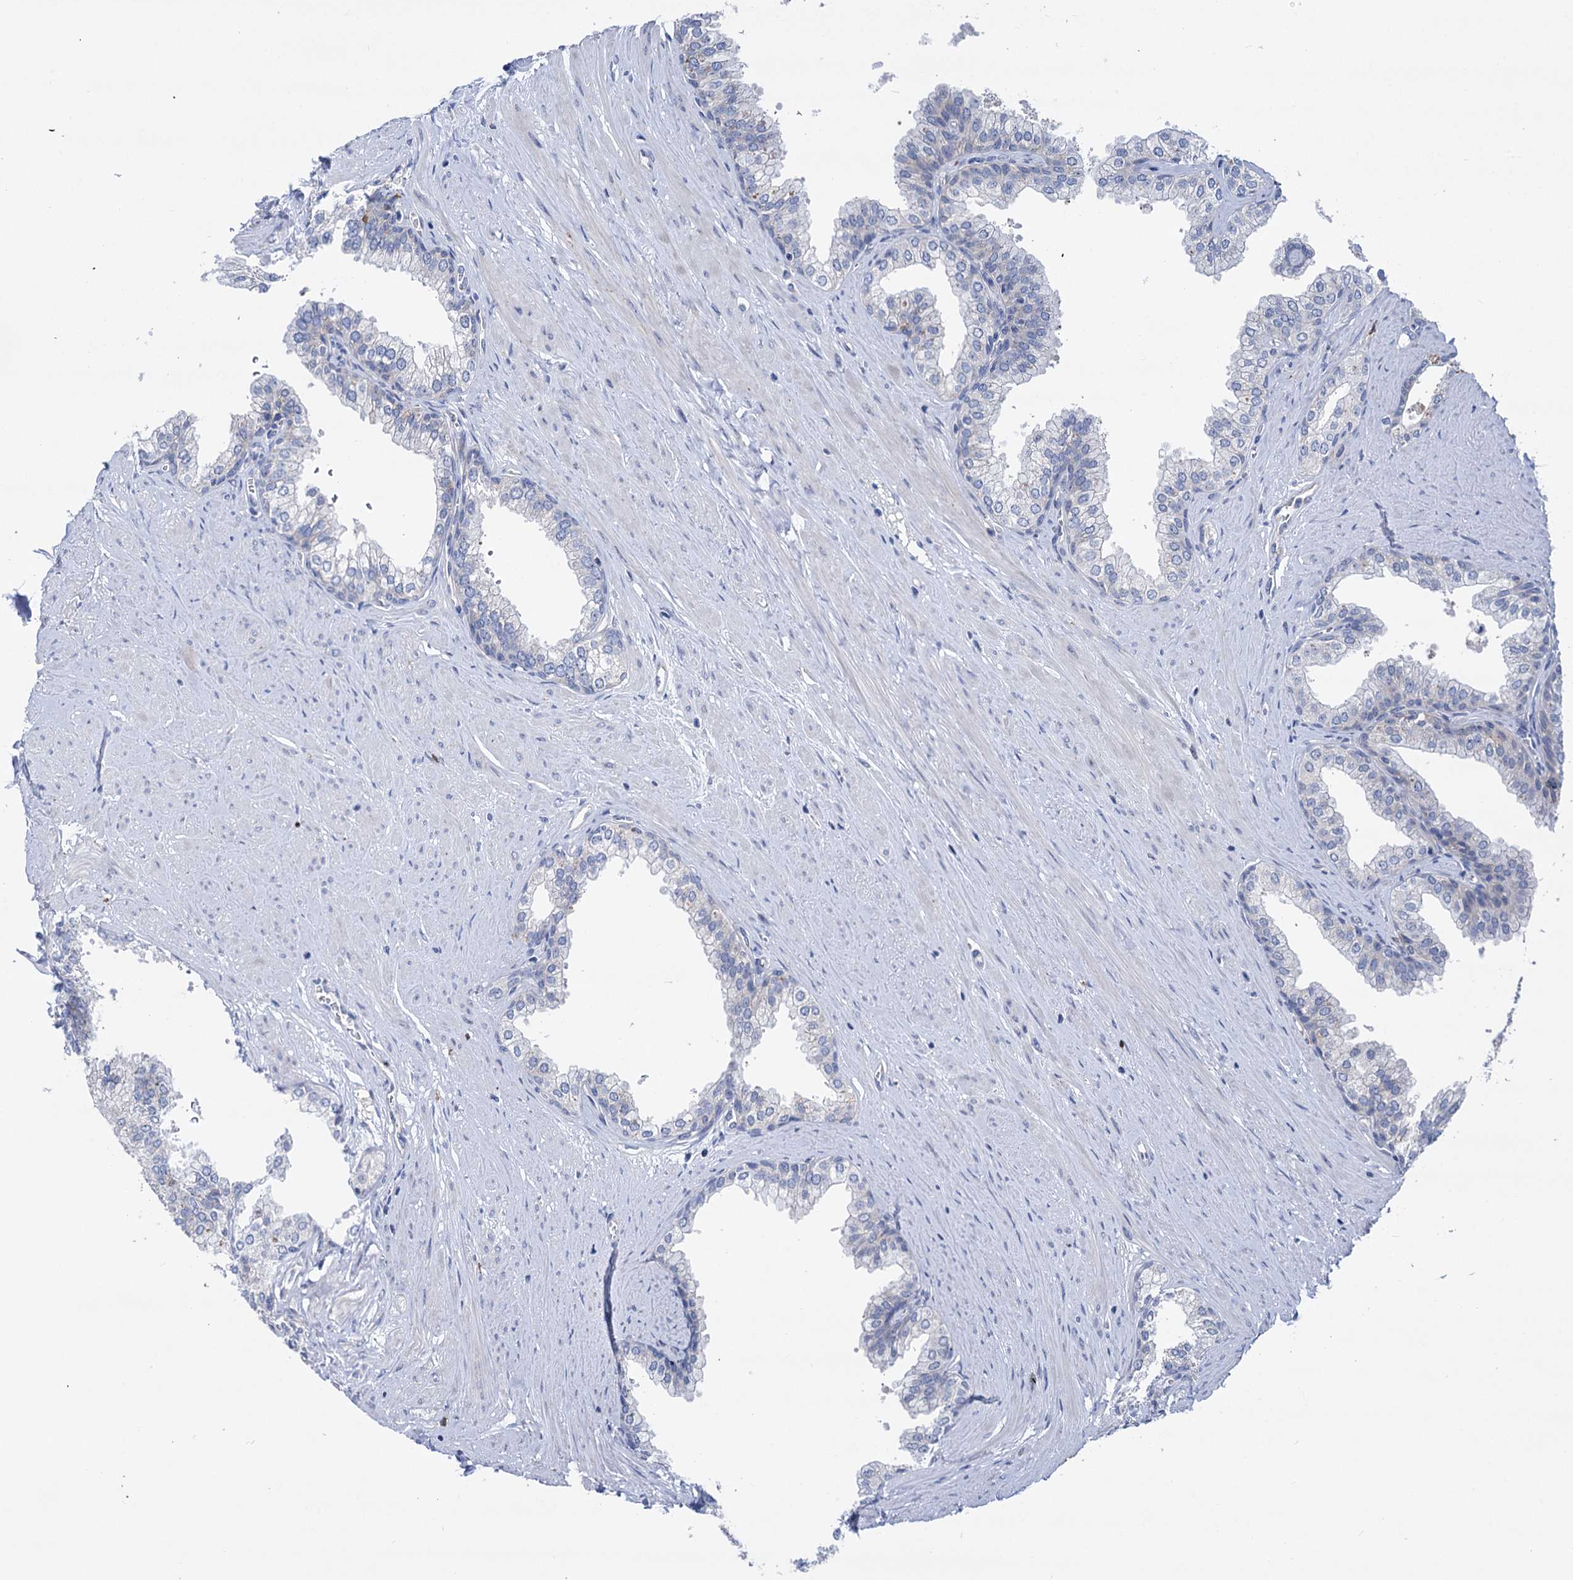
{"staining": {"intensity": "negative", "quantity": "none", "location": "none"}, "tissue": "prostate", "cell_type": "Glandular cells", "image_type": "normal", "snomed": [{"axis": "morphology", "description": "Normal tissue, NOS"}, {"axis": "morphology", "description": "Urothelial carcinoma, Low grade"}, {"axis": "topography", "description": "Urinary bladder"}, {"axis": "topography", "description": "Prostate"}], "caption": "DAB (3,3'-diaminobenzidine) immunohistochemical staining of benign human prostate shows no significant positivity in glandular cells. The staining was performed using DAB to visualize the protein expression in brown, while the nuclei were stained in blue with hematoxylin (Magnification: 20x).", "gene": "ZNRD2", "patient": {"sex": "male", "age": 60}}